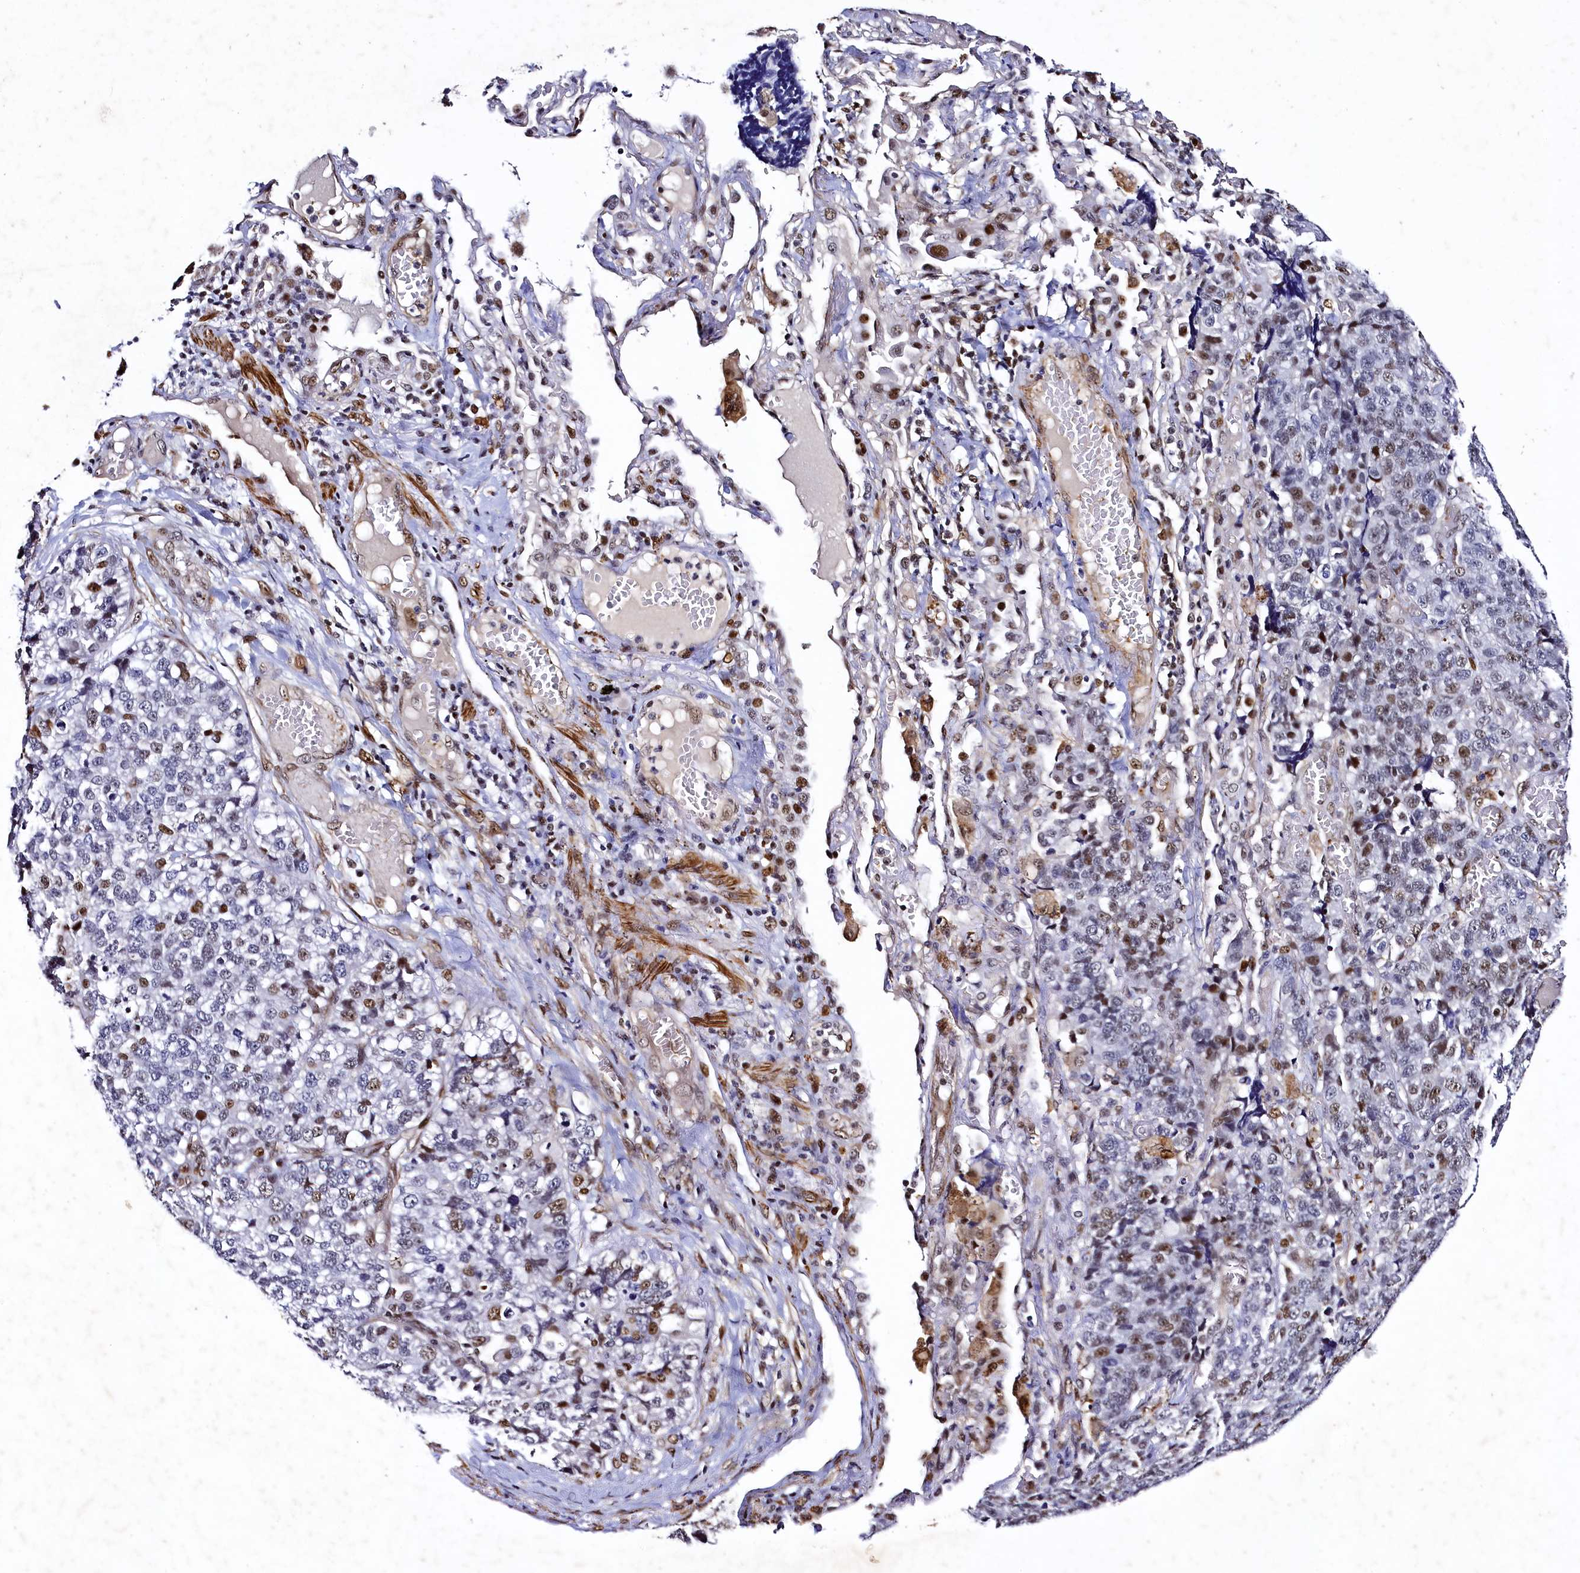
{"staining": {"intensity": "moderate", "quantity": "<25%", "location": "nuclear"}, "tissue": "lung cancer", "cell_type": "Tumor cells", "image_type": "cancer", "snomed": [{"axis": "morphology", "description": "Adenocarcinoma, NOS"}, {"axis": "topography", "description": "Lung"}], "caption": "Lung cancer (adenocarcinoma) stained for a protein (brown) reveals moderate nuclear positive expression in about <25% of tumor cells.", "gene": "SAMD10", "patient": {"sex": "male", "age": 49}}